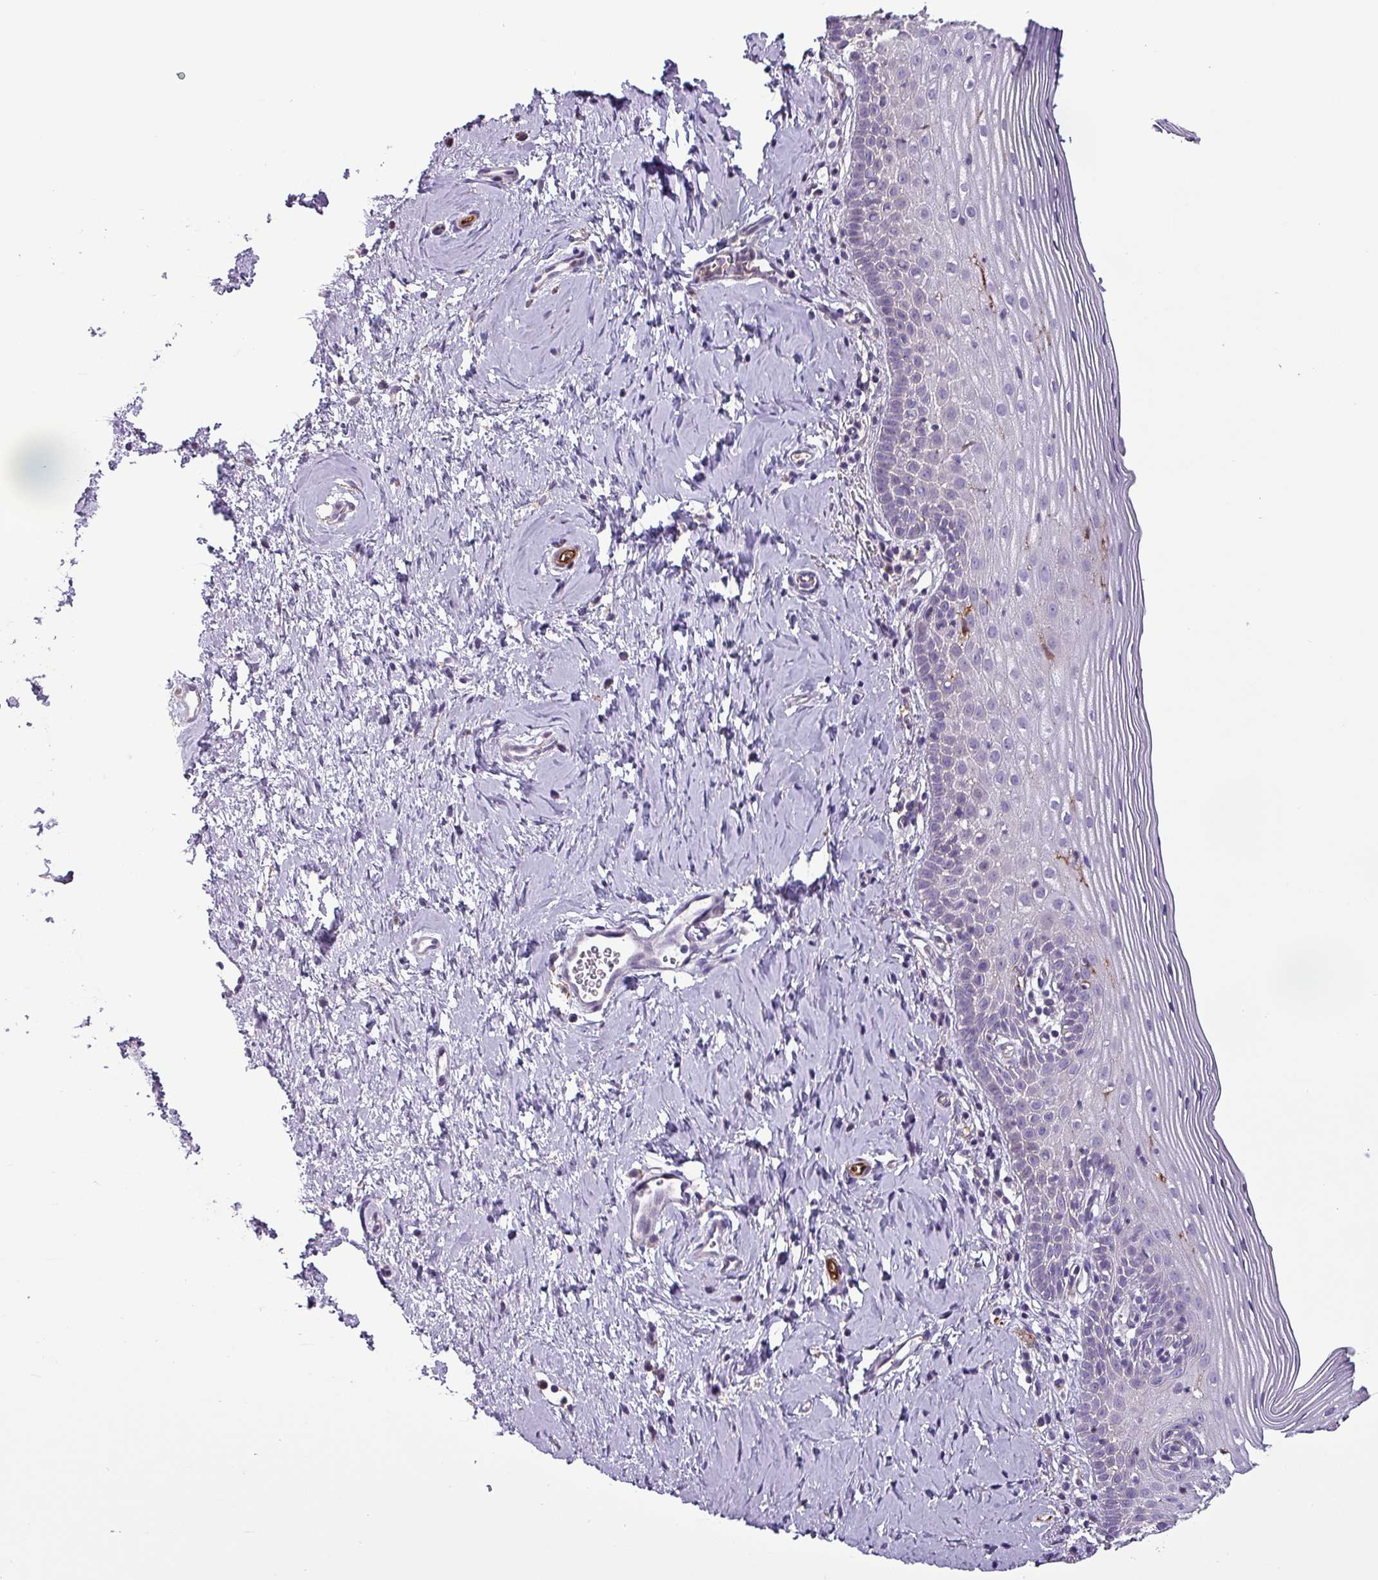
{"staining": {"intensity": "moderate", "quantity": "<25%", "location": "cytoplasmic/membranous"}, "tissue": "cervix", "cell_type": "Glandular cells", "image_type": "normal", "snomed": [{"axis": "morphology", "description": "Normal tissue, NOS"}, {"axis": "topography", "description": "Cervix"}], "caption": "A brown stain shows moderate cytoplasmic/membranous expression of a protein in glandular cells of unremarkable human cervix. The staining was performed using DAB, with brown indicating positive protein expression. Nuclei are stained blue with hematoxylin.", "gene": "SCIN", "patient": {"sex": "female", "age": 44}}